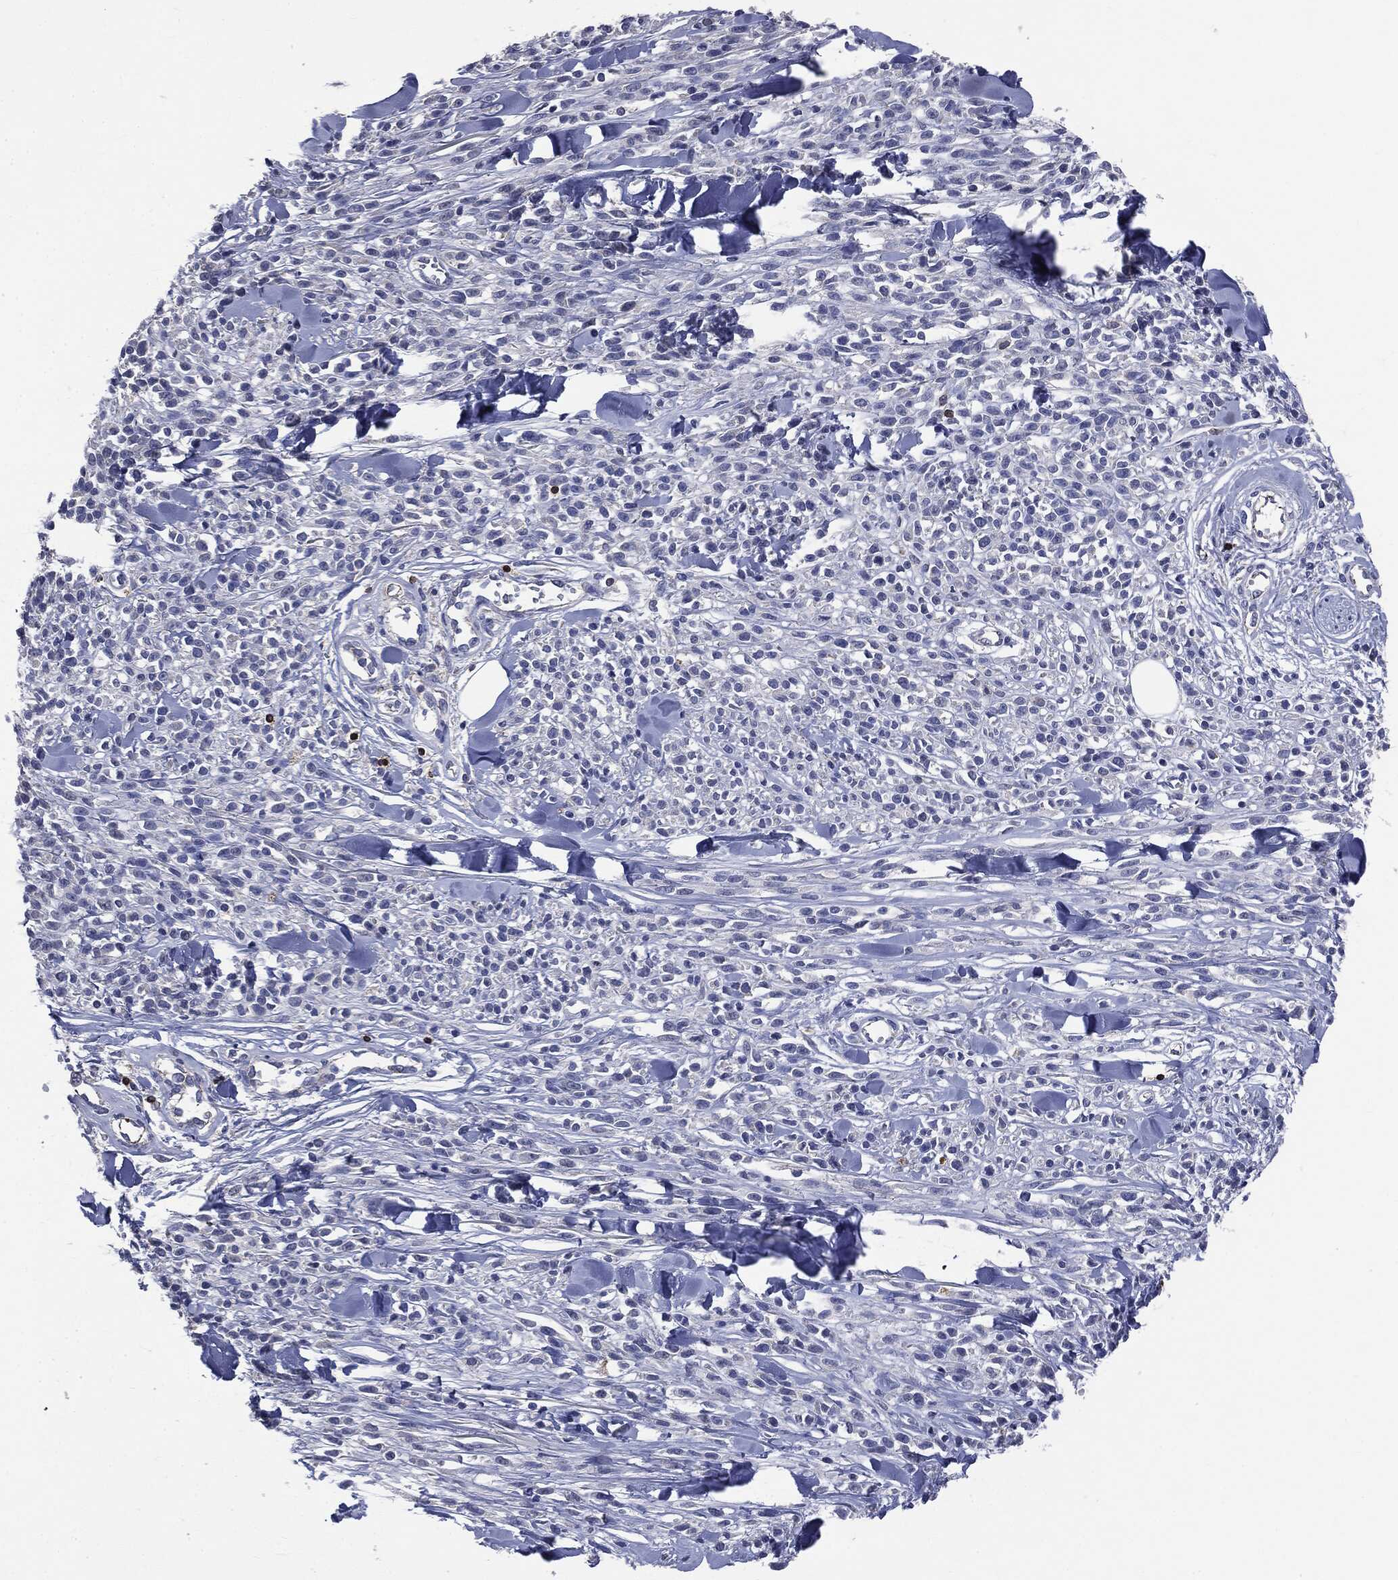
{"staining": {"intensity": "negative", "quantity": "none", "location": "none"}, "tissue": "melanoma", "cell_type": "Tumor cells", "image_type": "cancer", "snomed": [{"axis": "morphology", "description": "Malignant melanoma, NOS"}, {"axis": "topography", "description": "Skin"}, {"axis": "topography", "description": "Skin of trunk"}], "caption": "This photomicrograph is of malignant melanoma stained with immunohistochemistry to label a protein in brown with the nuclei are counter-stained blue. There is no staining in tumor cells.", "gene": "PTGS2", "patient": {"sex": "male", "age": 74}}